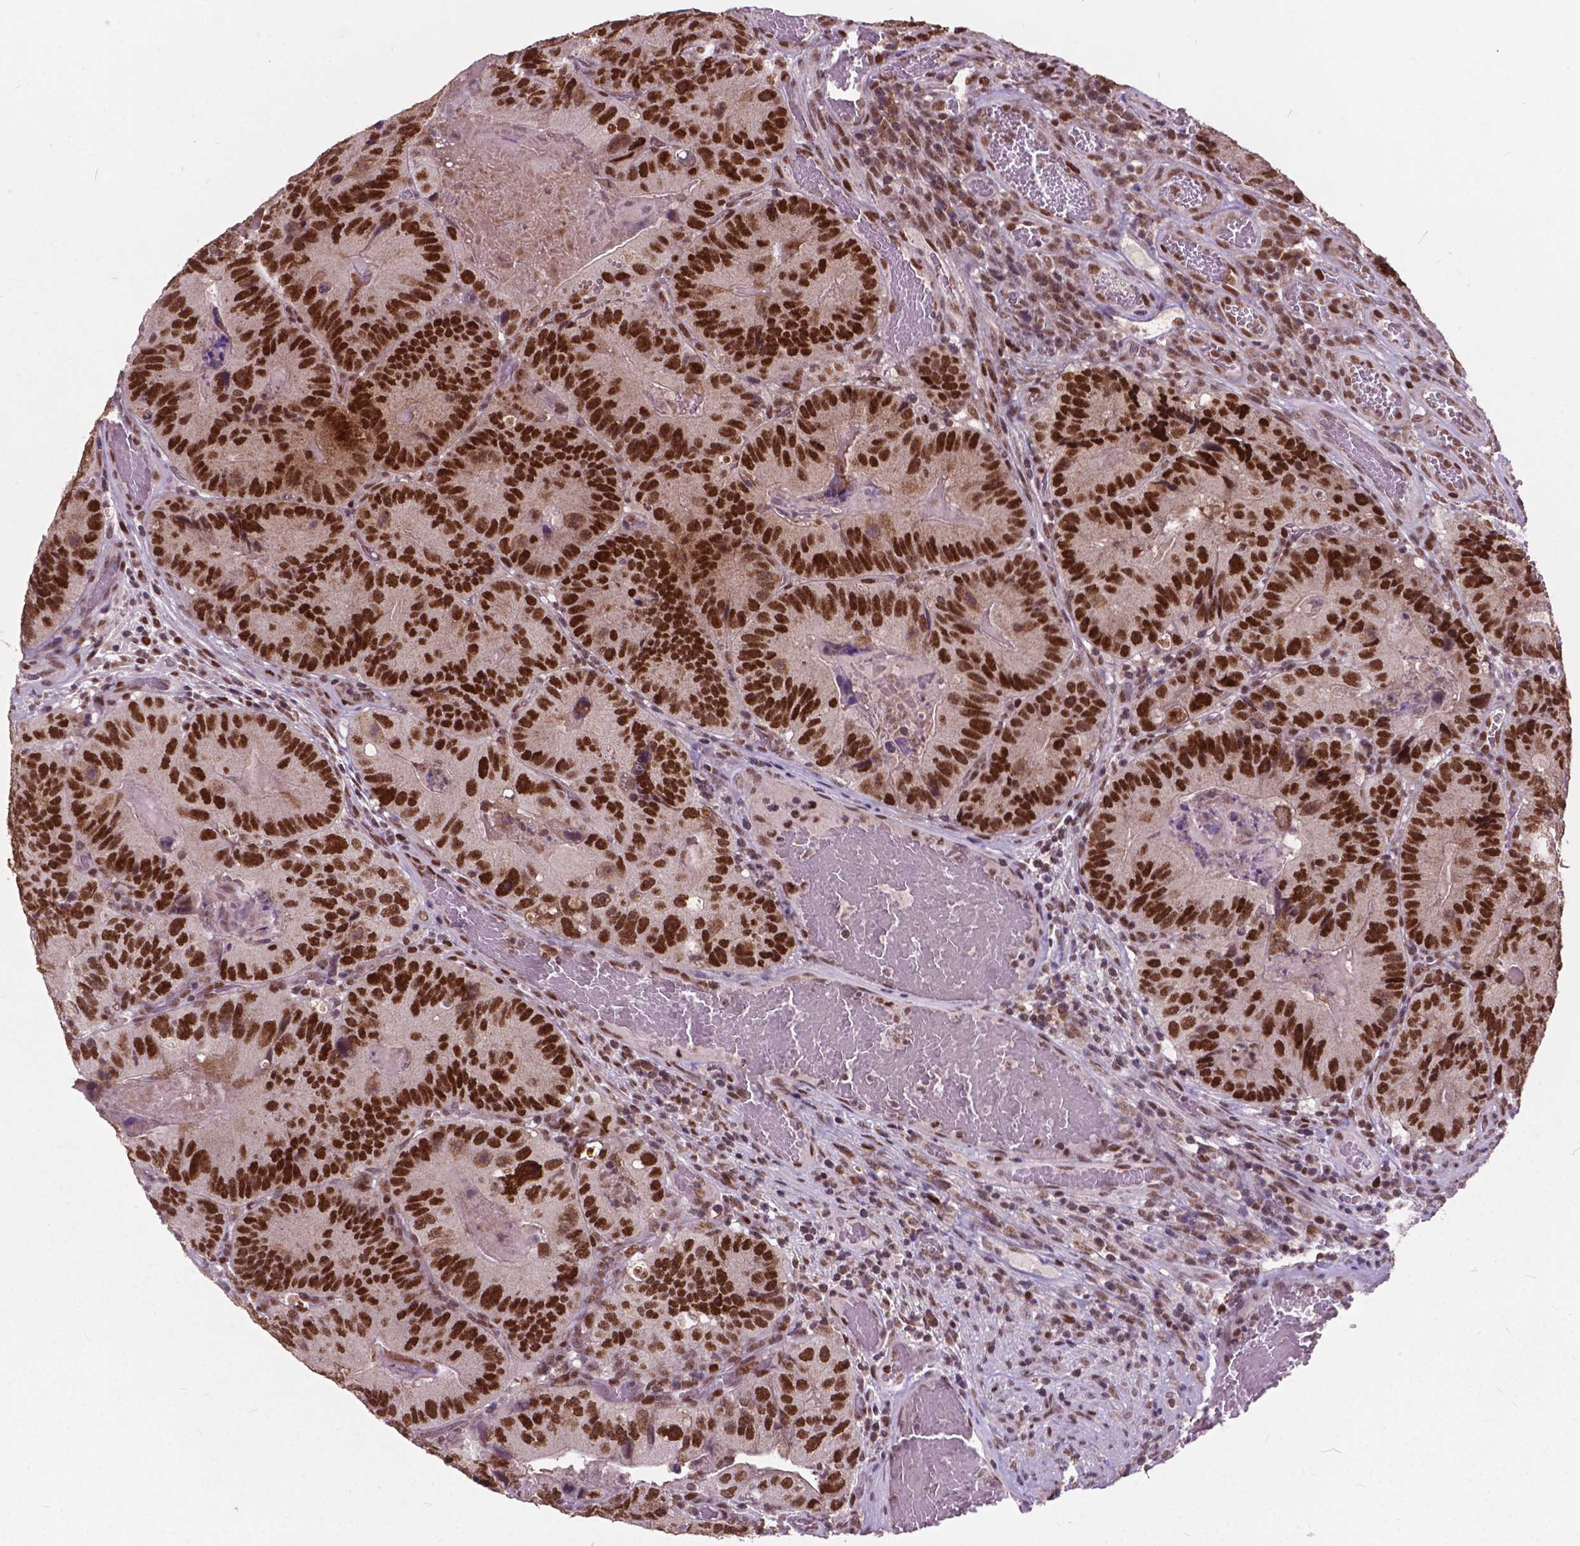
{"staining": {"intensity": "strong", "quantity": ">75%", "location": "nuclear"}, "tissue": "colorectal cancer", "cell_type": "Tumor cells", "image_type": "cancer", "snomed": [{"axis": "morphology", "description": "Adenocarcinoma, NOS"}, {"axis": "topography", "description": "Colon"}], "caption": "Adenocarcinoma (colorectal) stained with immunohistochemistry (IHC) exhibits strong nuclear positivity in approximately >75% of tumor cells. (IHC, brightfield microscopy, high magnification).", "gene": "MSH2", "patient": {"sex": "female", "age": 86}}